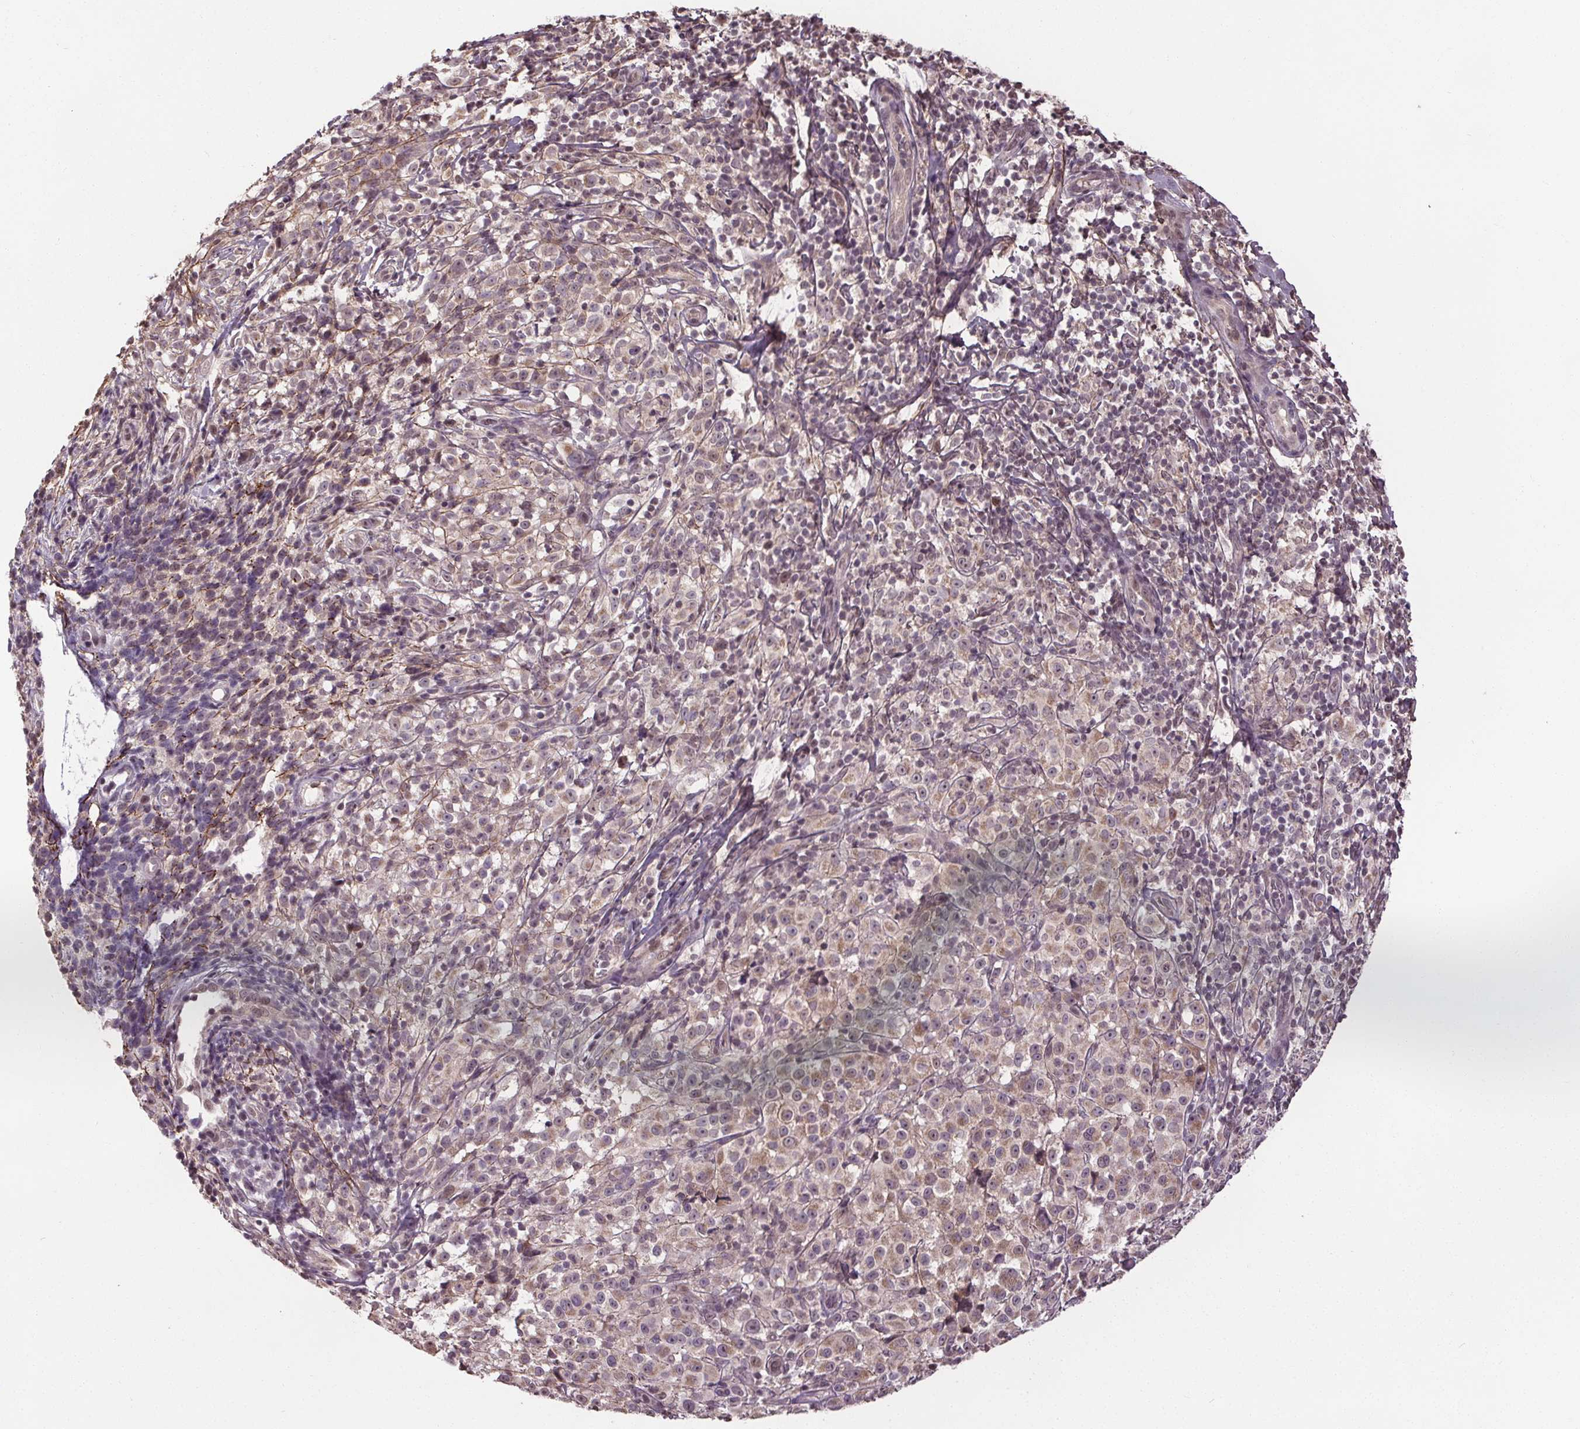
{"staining": {"intensity": "negative", "quantity": "none", "location": "none"}, "tissue": "melanoma", "cell_type": "Tumor cells", "image_type": "cancer", "snomed": [{"axis": "morphology", "description": "Malignant melanoma, NOS"}, {"axis": "topography", "description": "Skin"}], "caption": "Immunohistochemistry (IHC) of malignant melanoma demonstrates no expression in tumor cells. (DAB (3,3'-diaminobenzidine) IHC visualized using brightfield microscopy, high magnification).", "gene": "KIAA0232", "patient": {"sex": "male", "age": 85}}